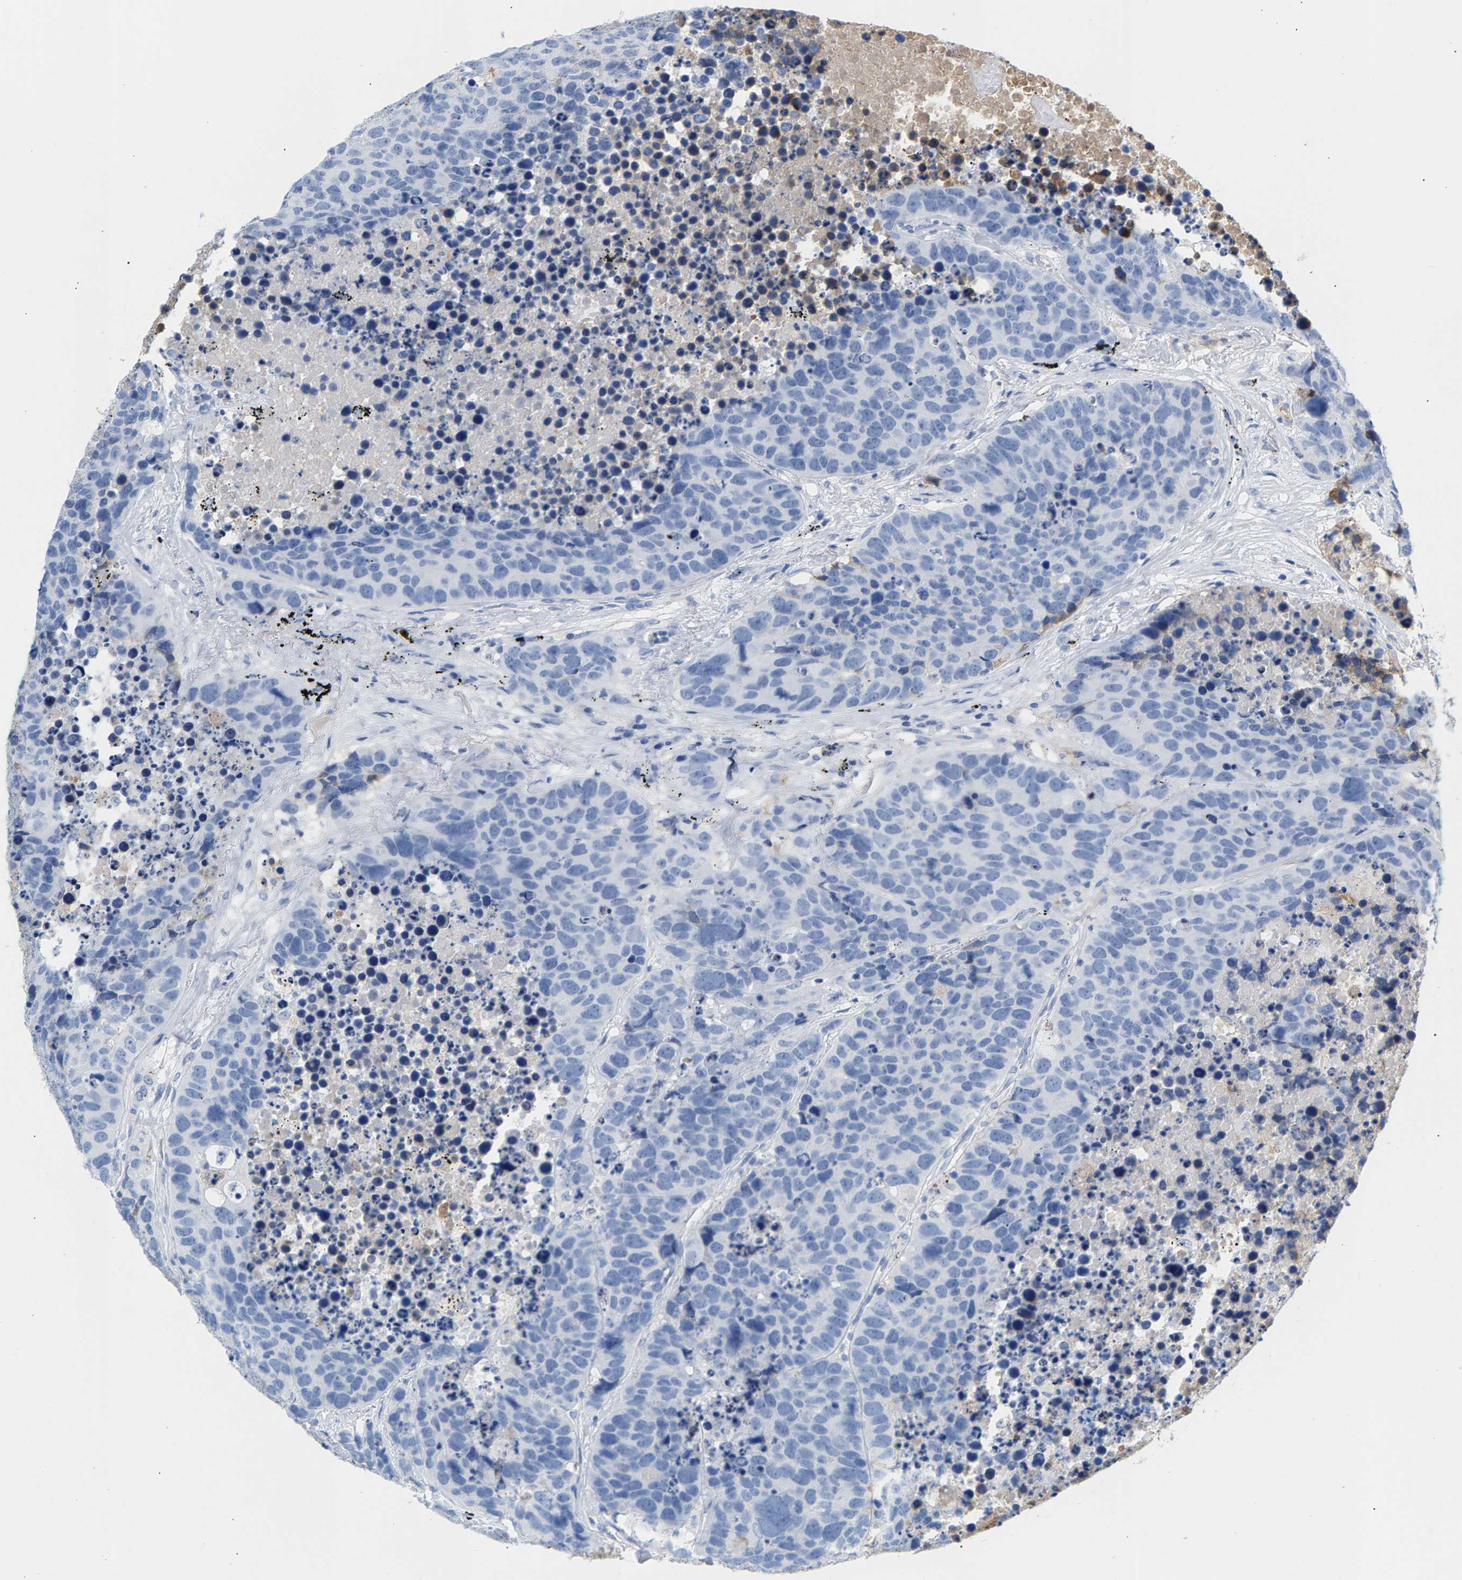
{"staining": {"intensity": "negative", "quantity": "none", "location": "none"}, "tissue": "carcinoid", "cell_type": "Tumor cells", "image_type": "cancer", "snomed": [{"axis": "morphology", "description": "Carcinoid, malignant, NOS"}, {"axis": "topography", "description": "Lung"}], "caption": "Malignant carcinoid was stained to show a protein in brown. There is no significant expression in tumor cells.", "gene": "APOH", "patient": {"sex": "male", "age": 60}}